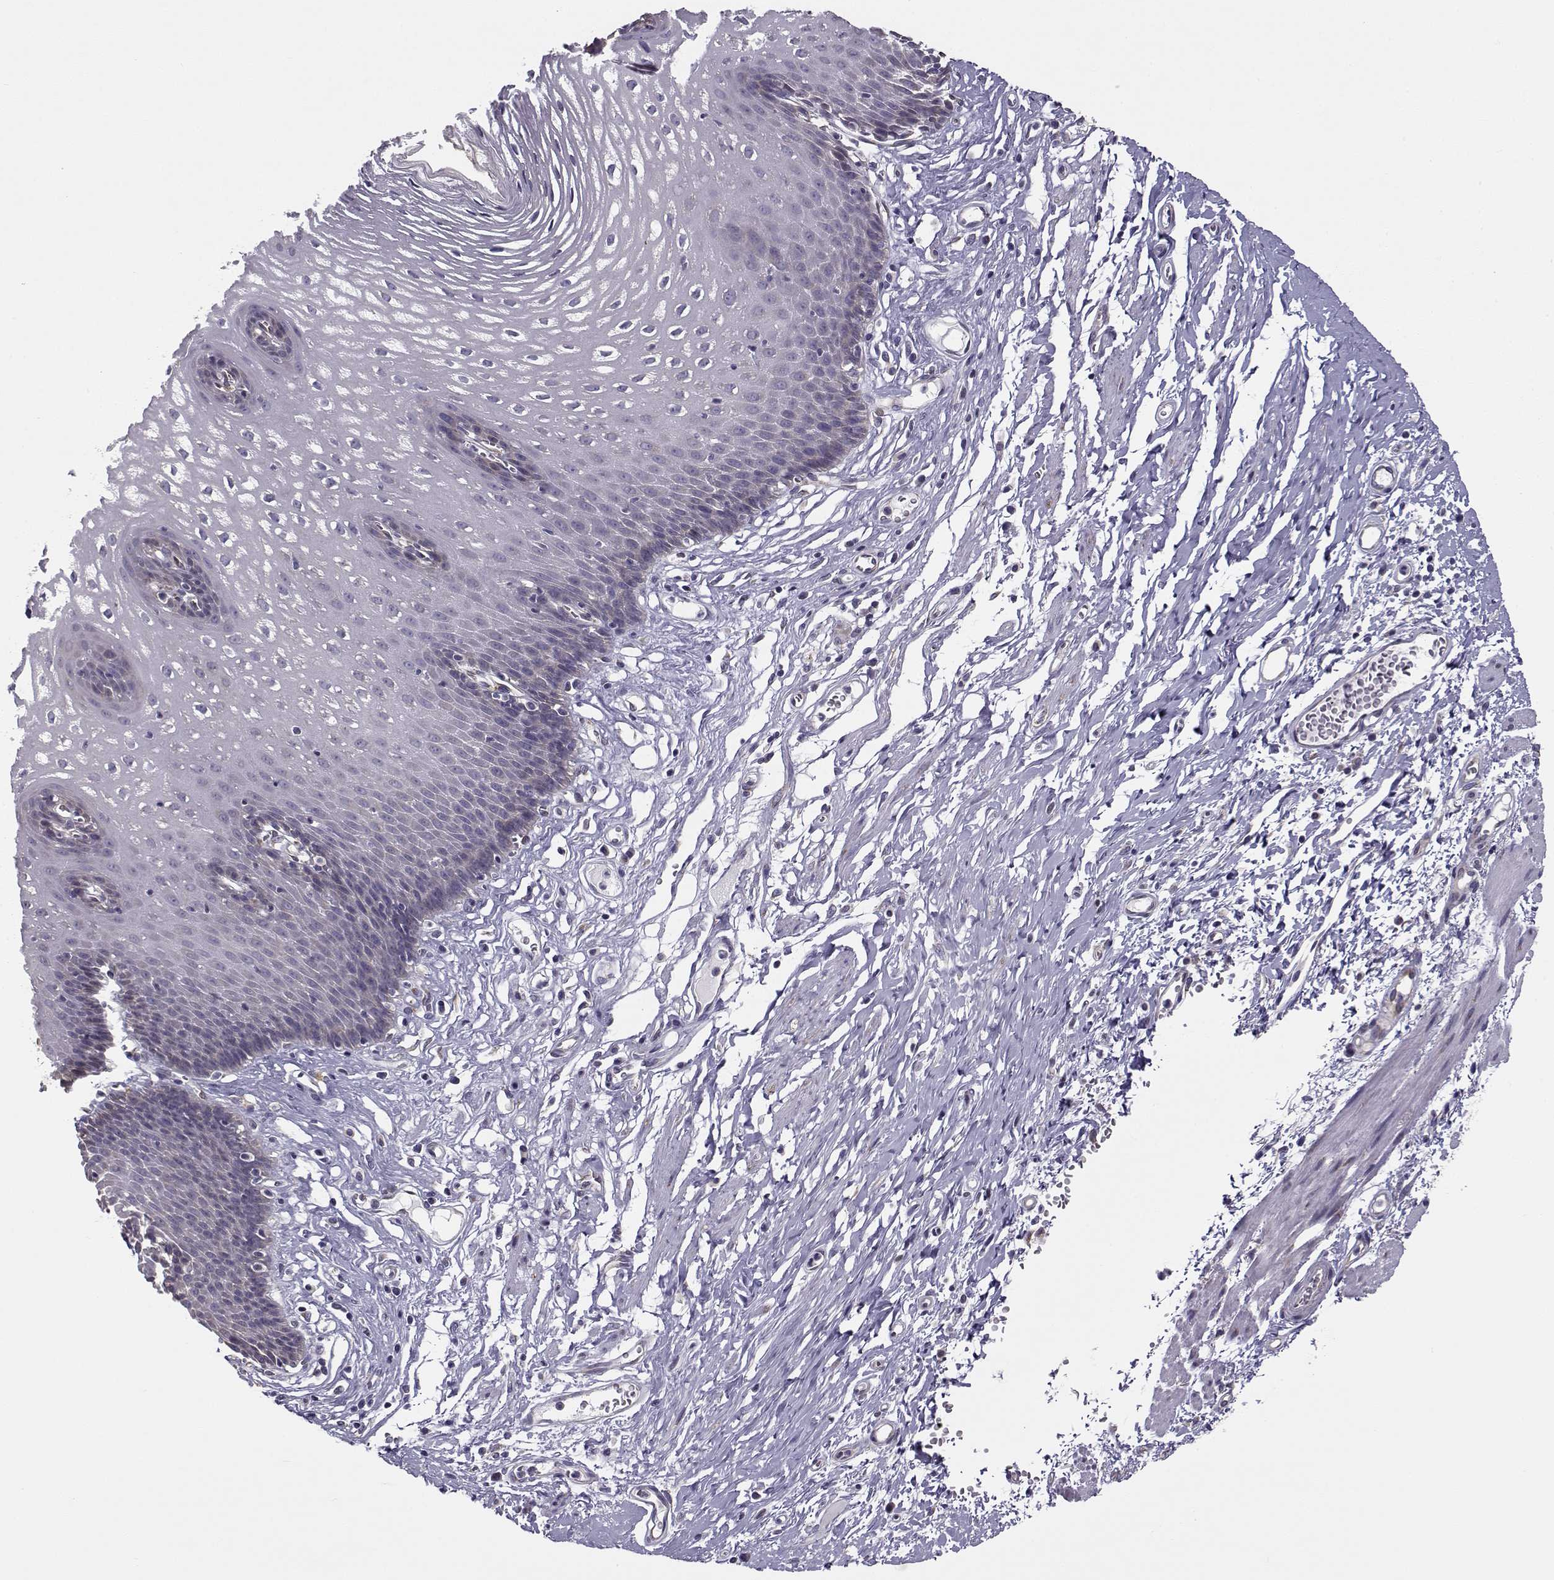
{"staining": {"intensity": "weak", "quantity": "<25%", "location": "cytoplasmic/membranous"}, "tissue": "esophagus", "cell_type": "Squamous epithelial cells", "image_type": "normal", "snomed": [{"axis": "morphology", "description": "Normal tissue, NOS"}, {"axis": "topography", "description": "Esophagus"}], "caption": "Squamous epithelial cells show no significant protein positivity in unremarkable esophagus. (DAB immunohistochemistry, high magnification).", "gene": "BEND6", "patient": {"sex": "male", "age": 72}}